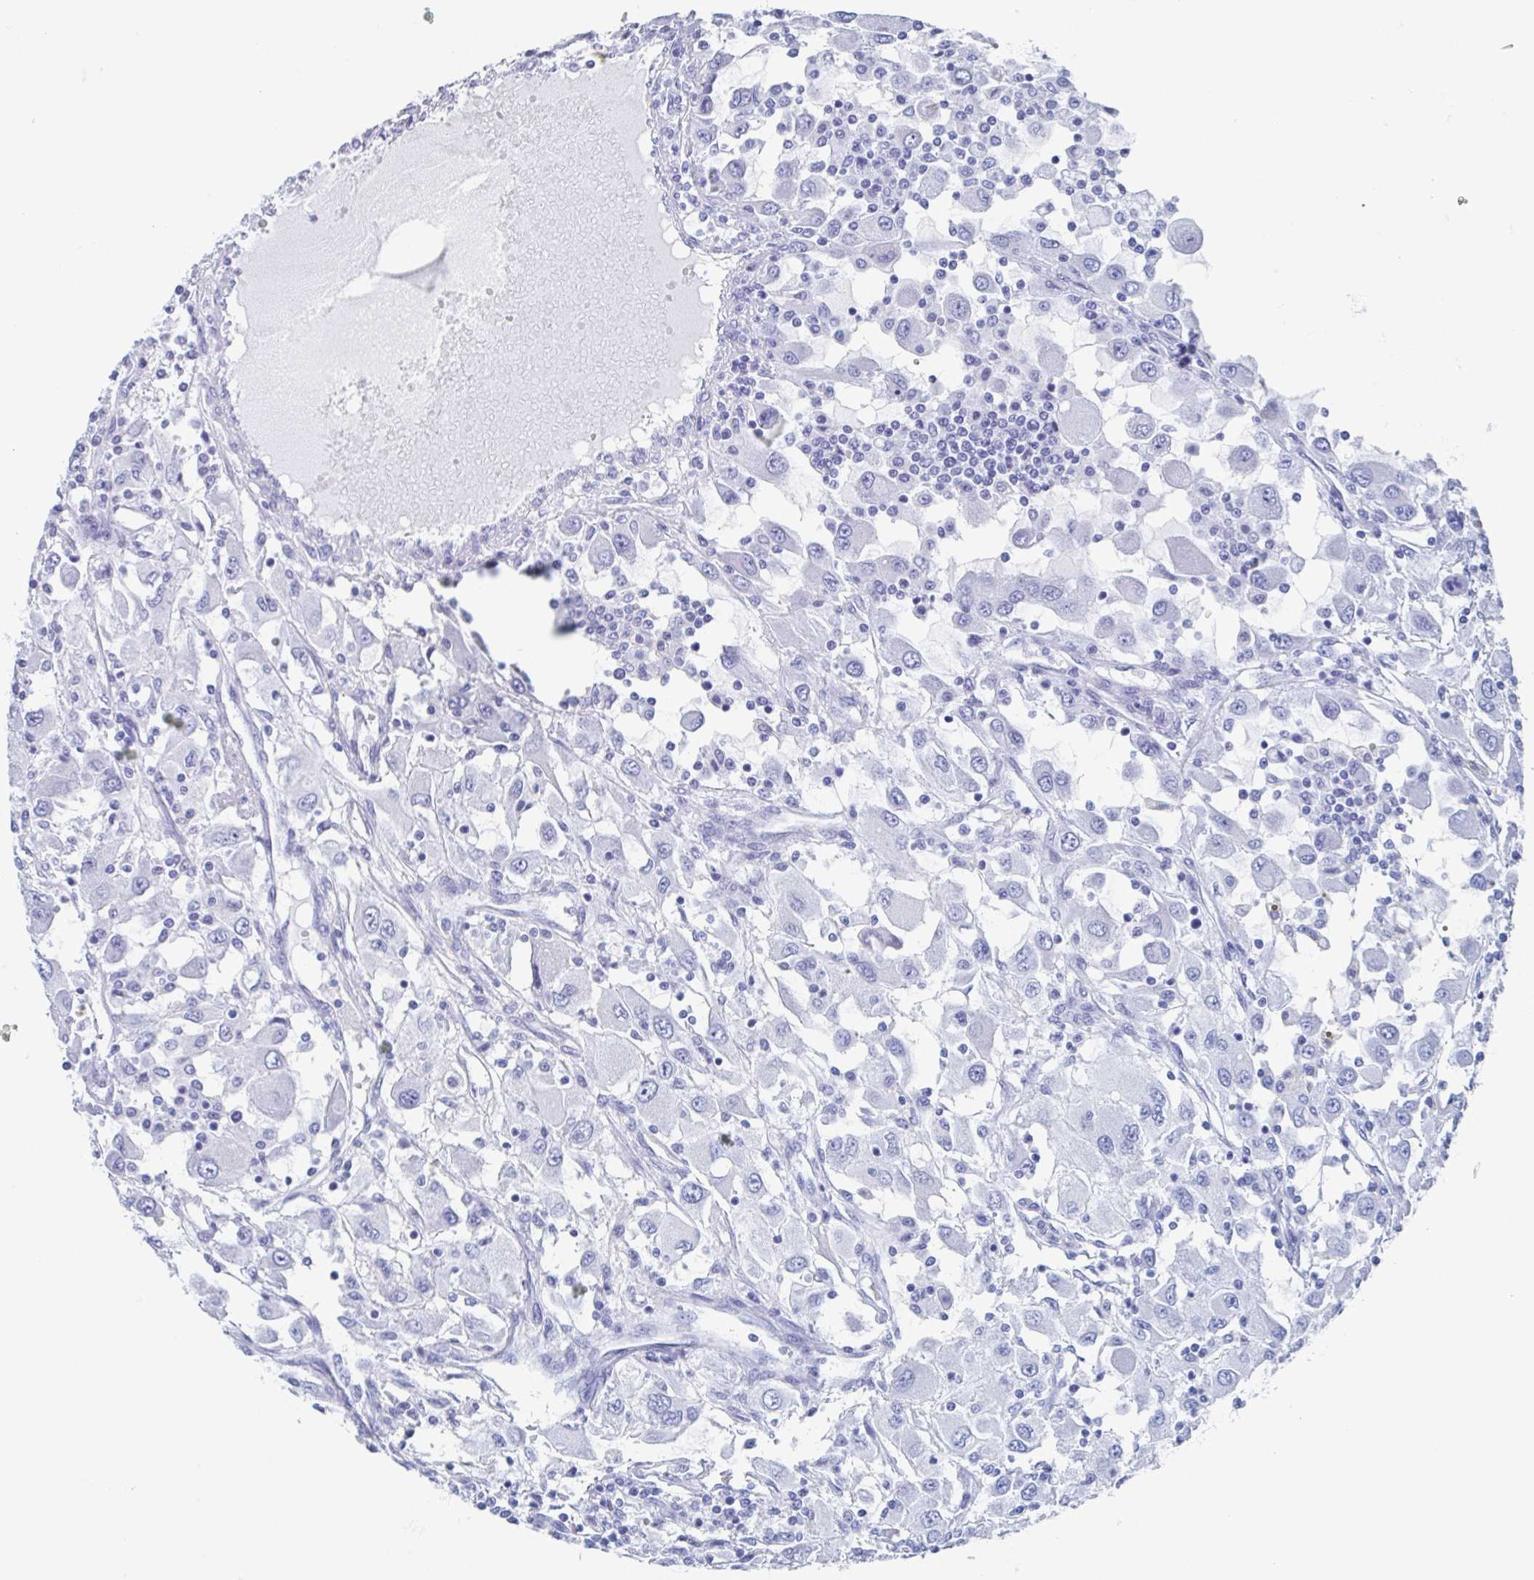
{"staining": {"intensity": "negative", "quantity": "none", "location": "none"}, "tissue": "renal cancer", "cell_type": "Tumor cells", "image_type": "cancer", "snomed": [{"axis": "morphology", "description": "Adenocarcinoma, NOS"}, {"axis": "topography", "description": "Kidney"}], "caption": "High power microscopy image of an IHC histopathology image of renal adenocarcinoma, revealing no significant expression in tumor cells.", "gene": "C10orf53", "patient": {"sex": "female", "age": 67}}